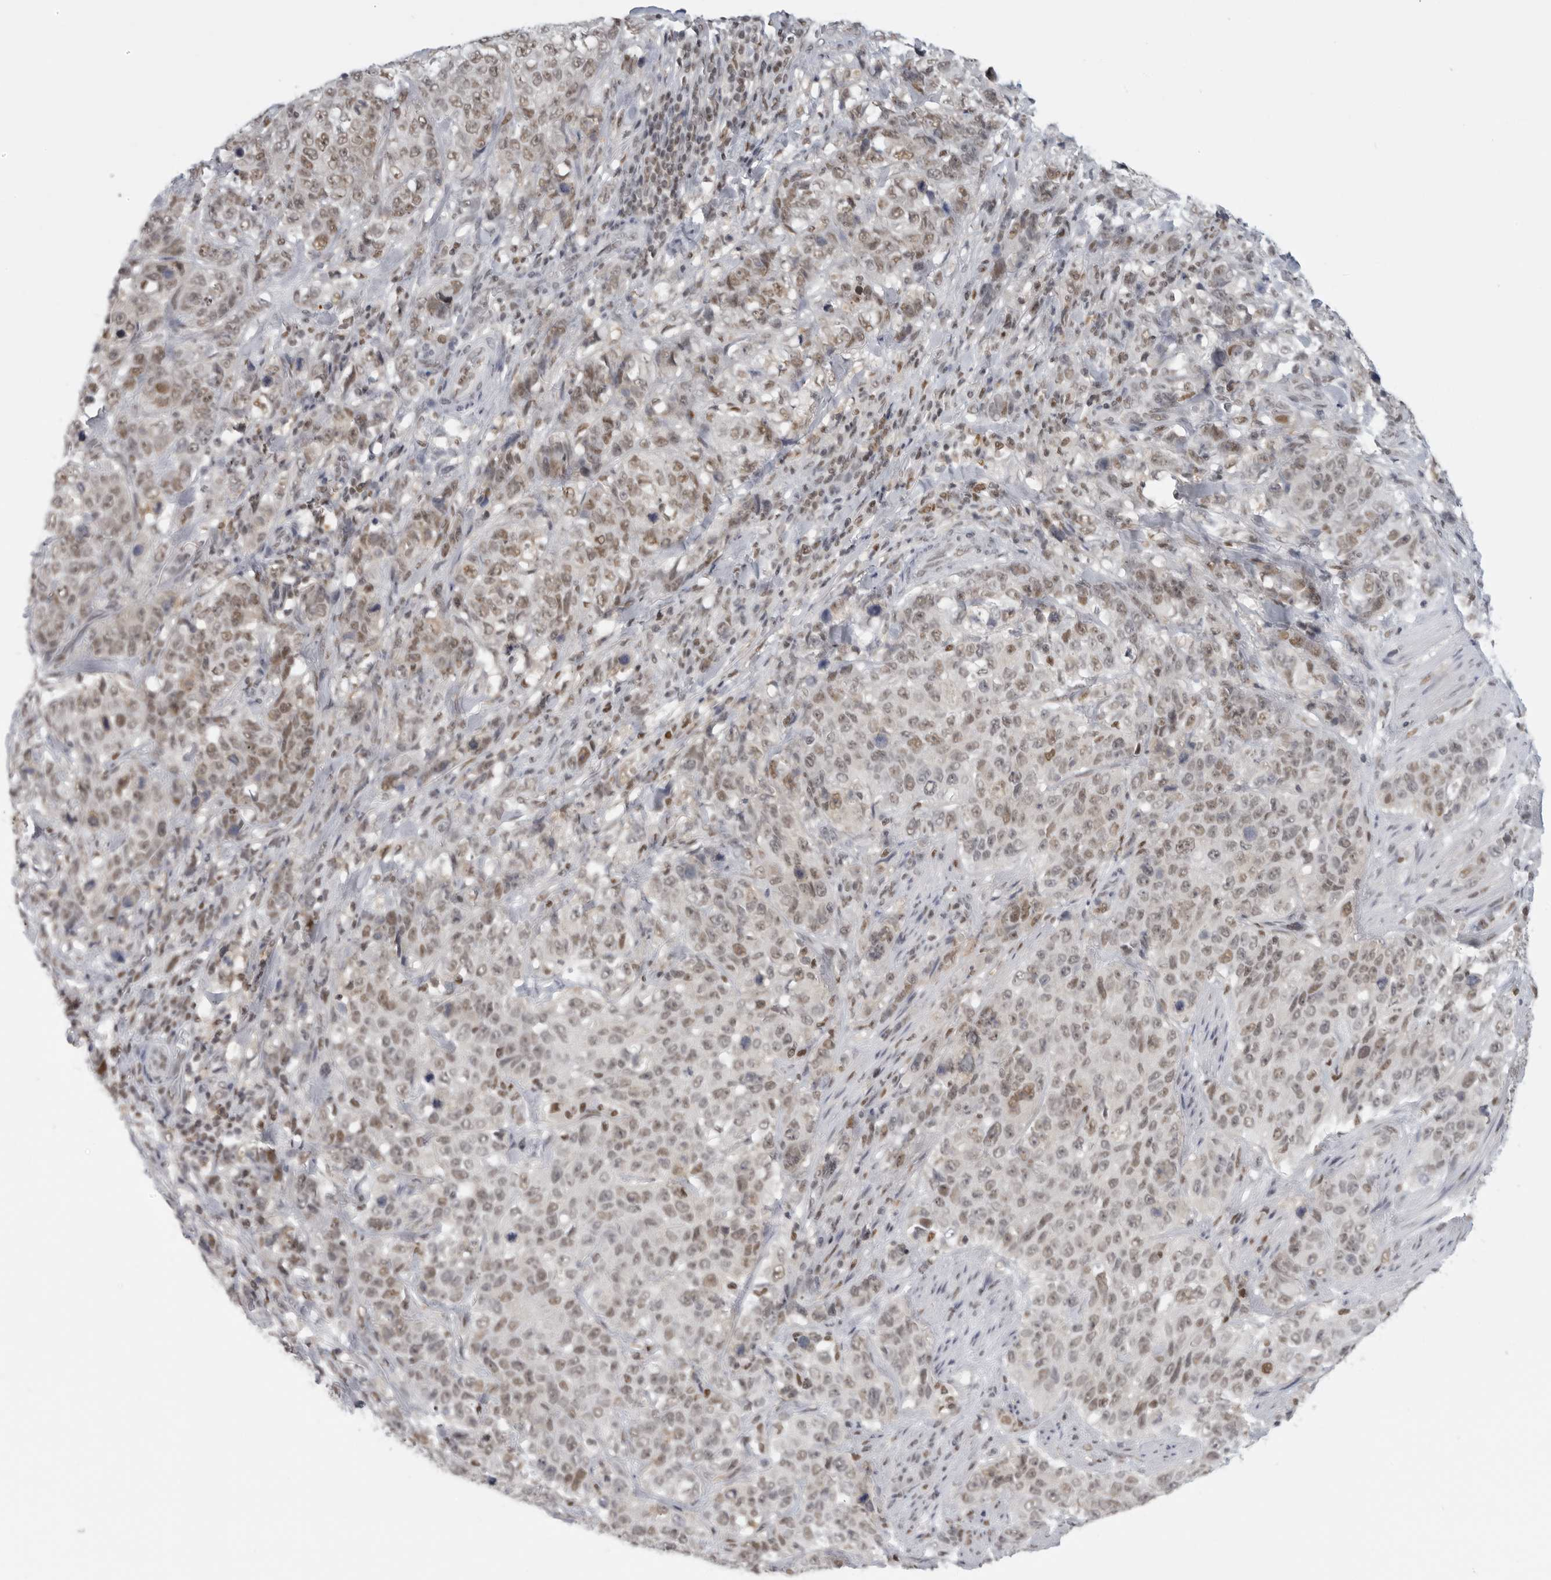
{"staining": {"intensity": "weak", "quantity": ">75%", "location": "nuclear"}, "tissue": "stomach cancer", "cell_type": "Tumor cells", "image_type": "cancer", "snomed": [{"axis": "morphology", "description": "Adenocarcinoma, NOS"}, {"axis": "topography", "description": "Stomach"}], "caption": "Human stomach adenocarcinoma stained with a protein marker displays weak staining in tumor cells.", "gene": "RPA2", "patient": {"sex": "male", "age": 48}}